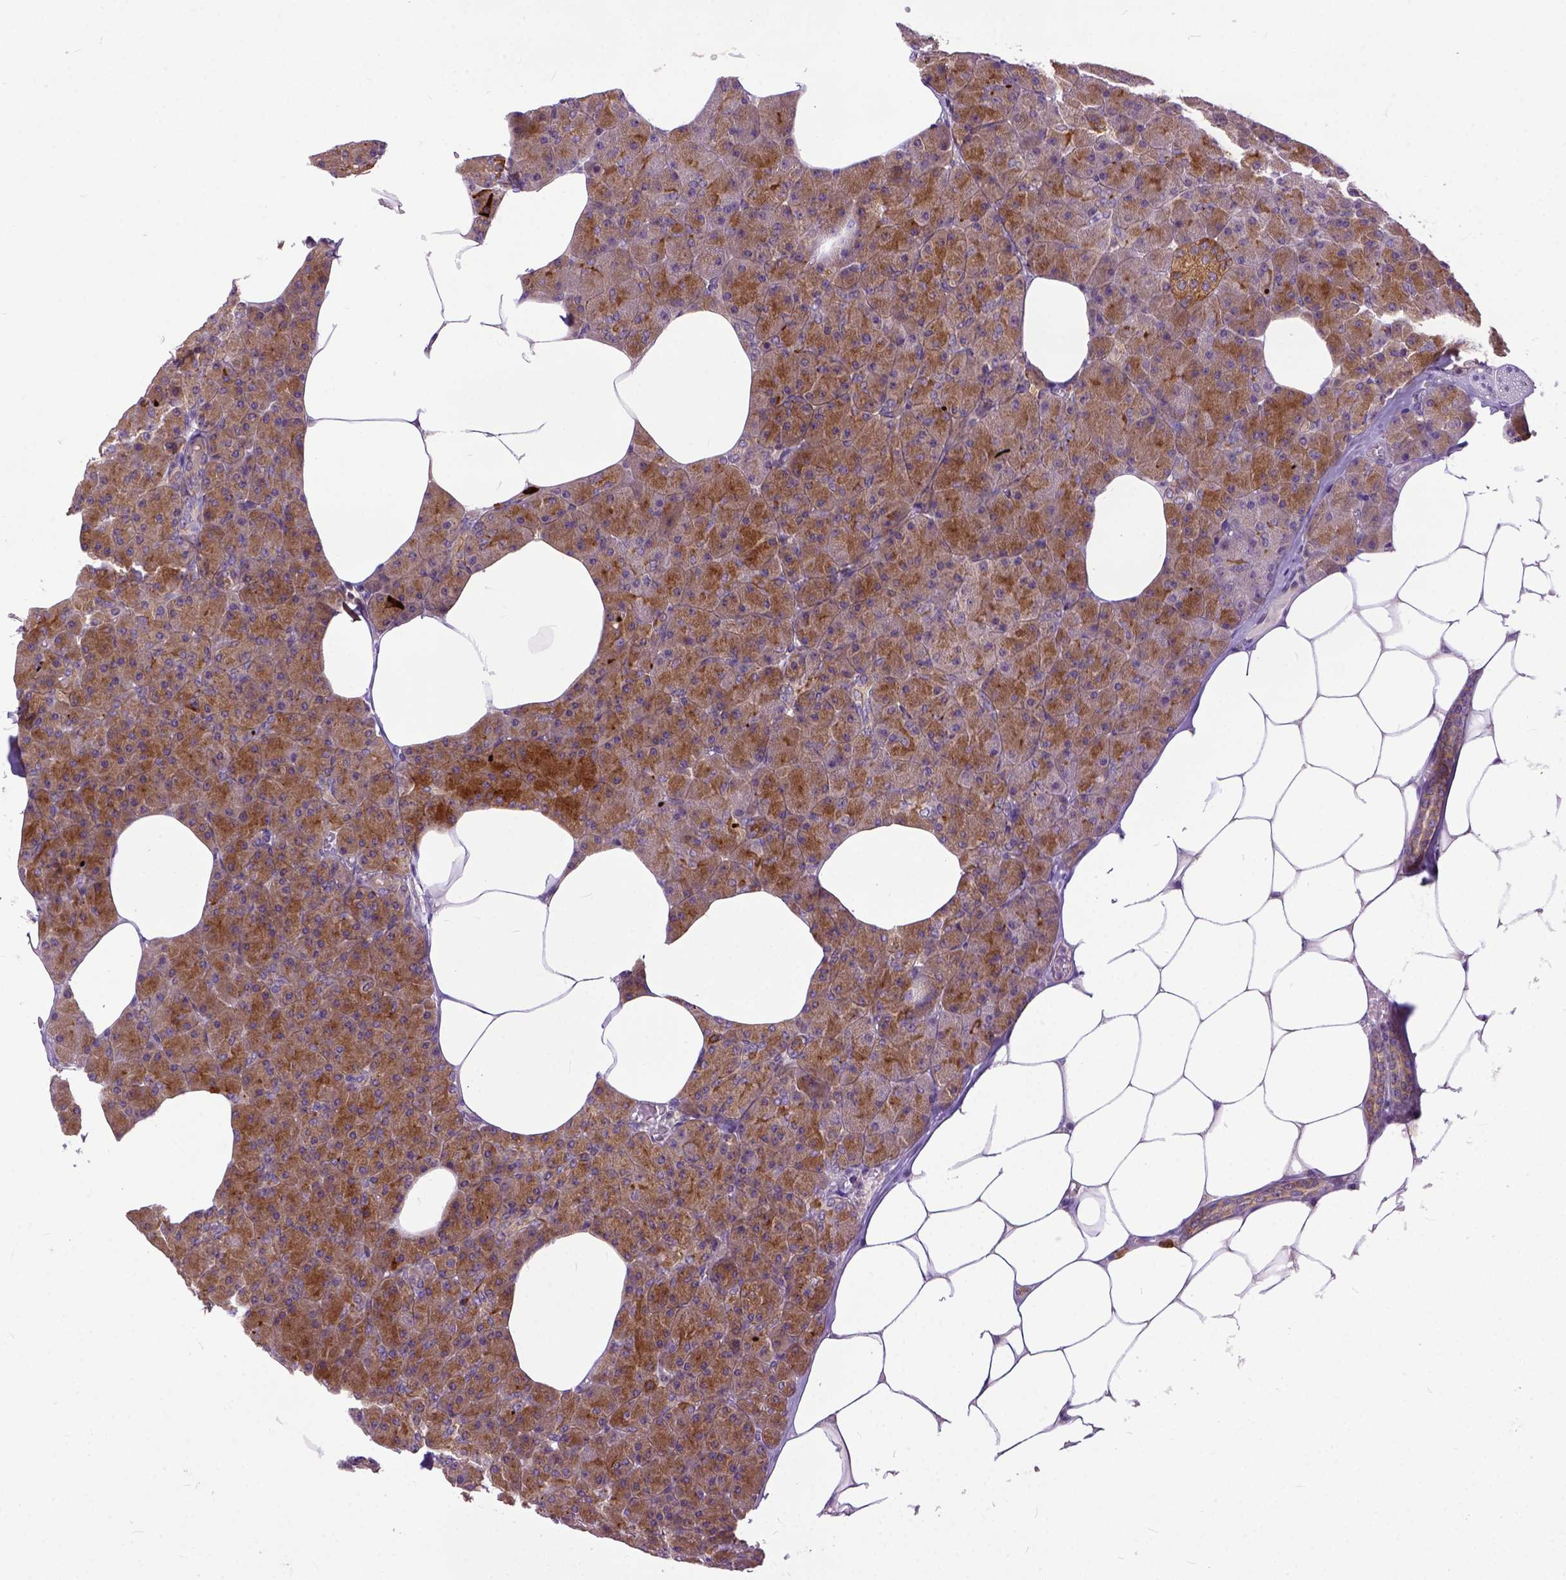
{"staining": {"intensity": "strong", "quantity": ">75%", "location": "cytoplasmic/membranous"}, "tissue": "pancreas", "cell_type": "Exocrine glandular cells", "image_type": "normal", "snomed": [{"axis": "morphology", "description": "Normal tissue, NOS"}, {"axis": "topography", "description": "Pancreas"}], "caption": "Protein staining of normal pancreas demonstrates strong cytoplasmic/membranous positivity in about >75% of exocrine glandular cells.", "gene": "CPNE1", "patient": {"sex": "female", "age": 45}}